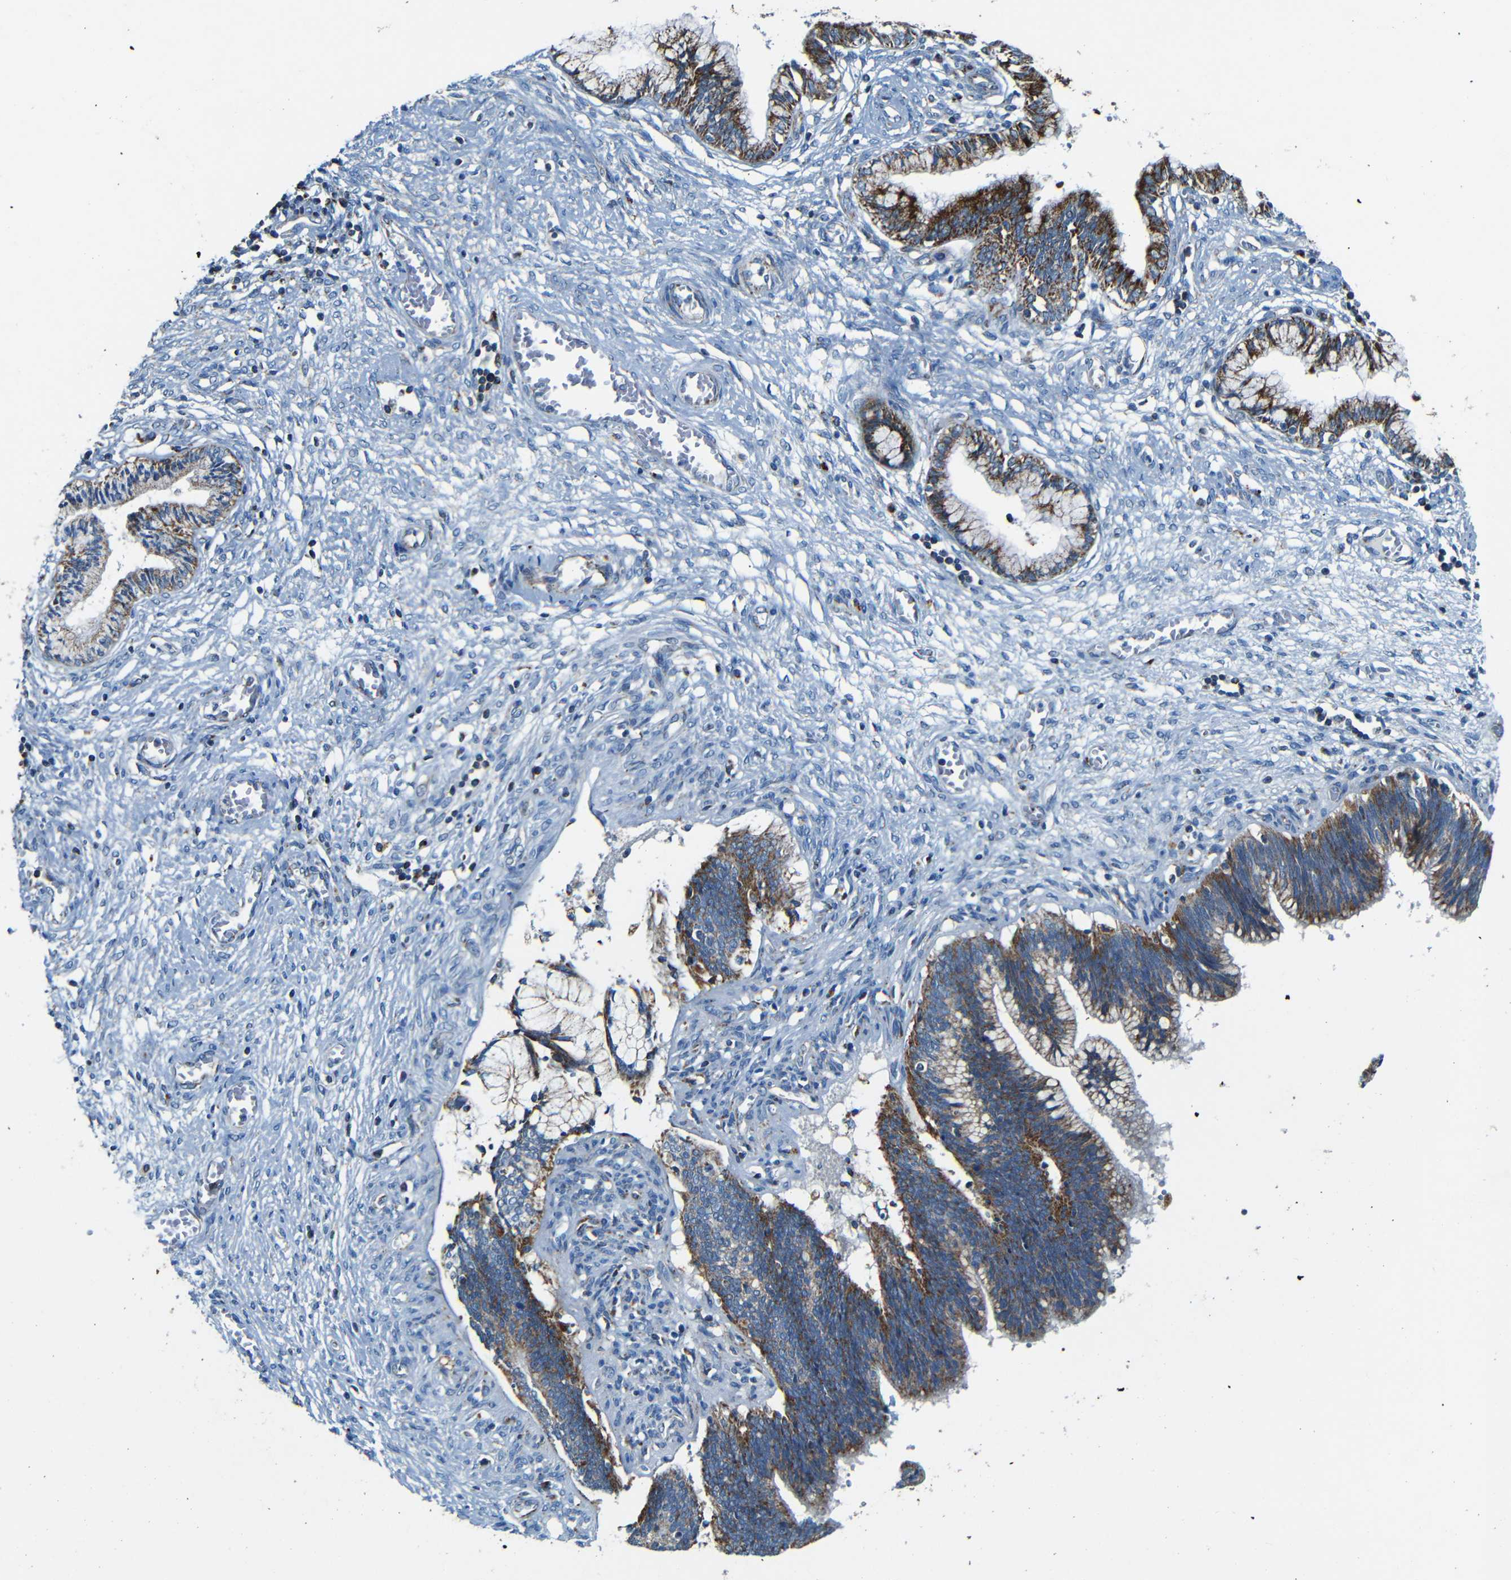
{"staining": {"intensity": "strong", "quantity": "25%-75%", "location": "cytoplasmic/membranous"}, "tissue": "cervical cancer", "cell_type": "Tumor cells", "image_type": "cancer", "snomed": [{"axis": "morphology", "description": "Adenocarcinoma, NOS"}, {"axis": "topography", "description": "Cervix"}], "caption": "This image reveals cervical adenocarcinoma stained with immunohistochemistry to label a protein in brown. The cytoplasmic/membranous of tumor cells show strong positivity for the protein. Nuclei are counter-stained blue.", "gene": "WSCD2", "patient": {"sex": "female", "age": 44}}